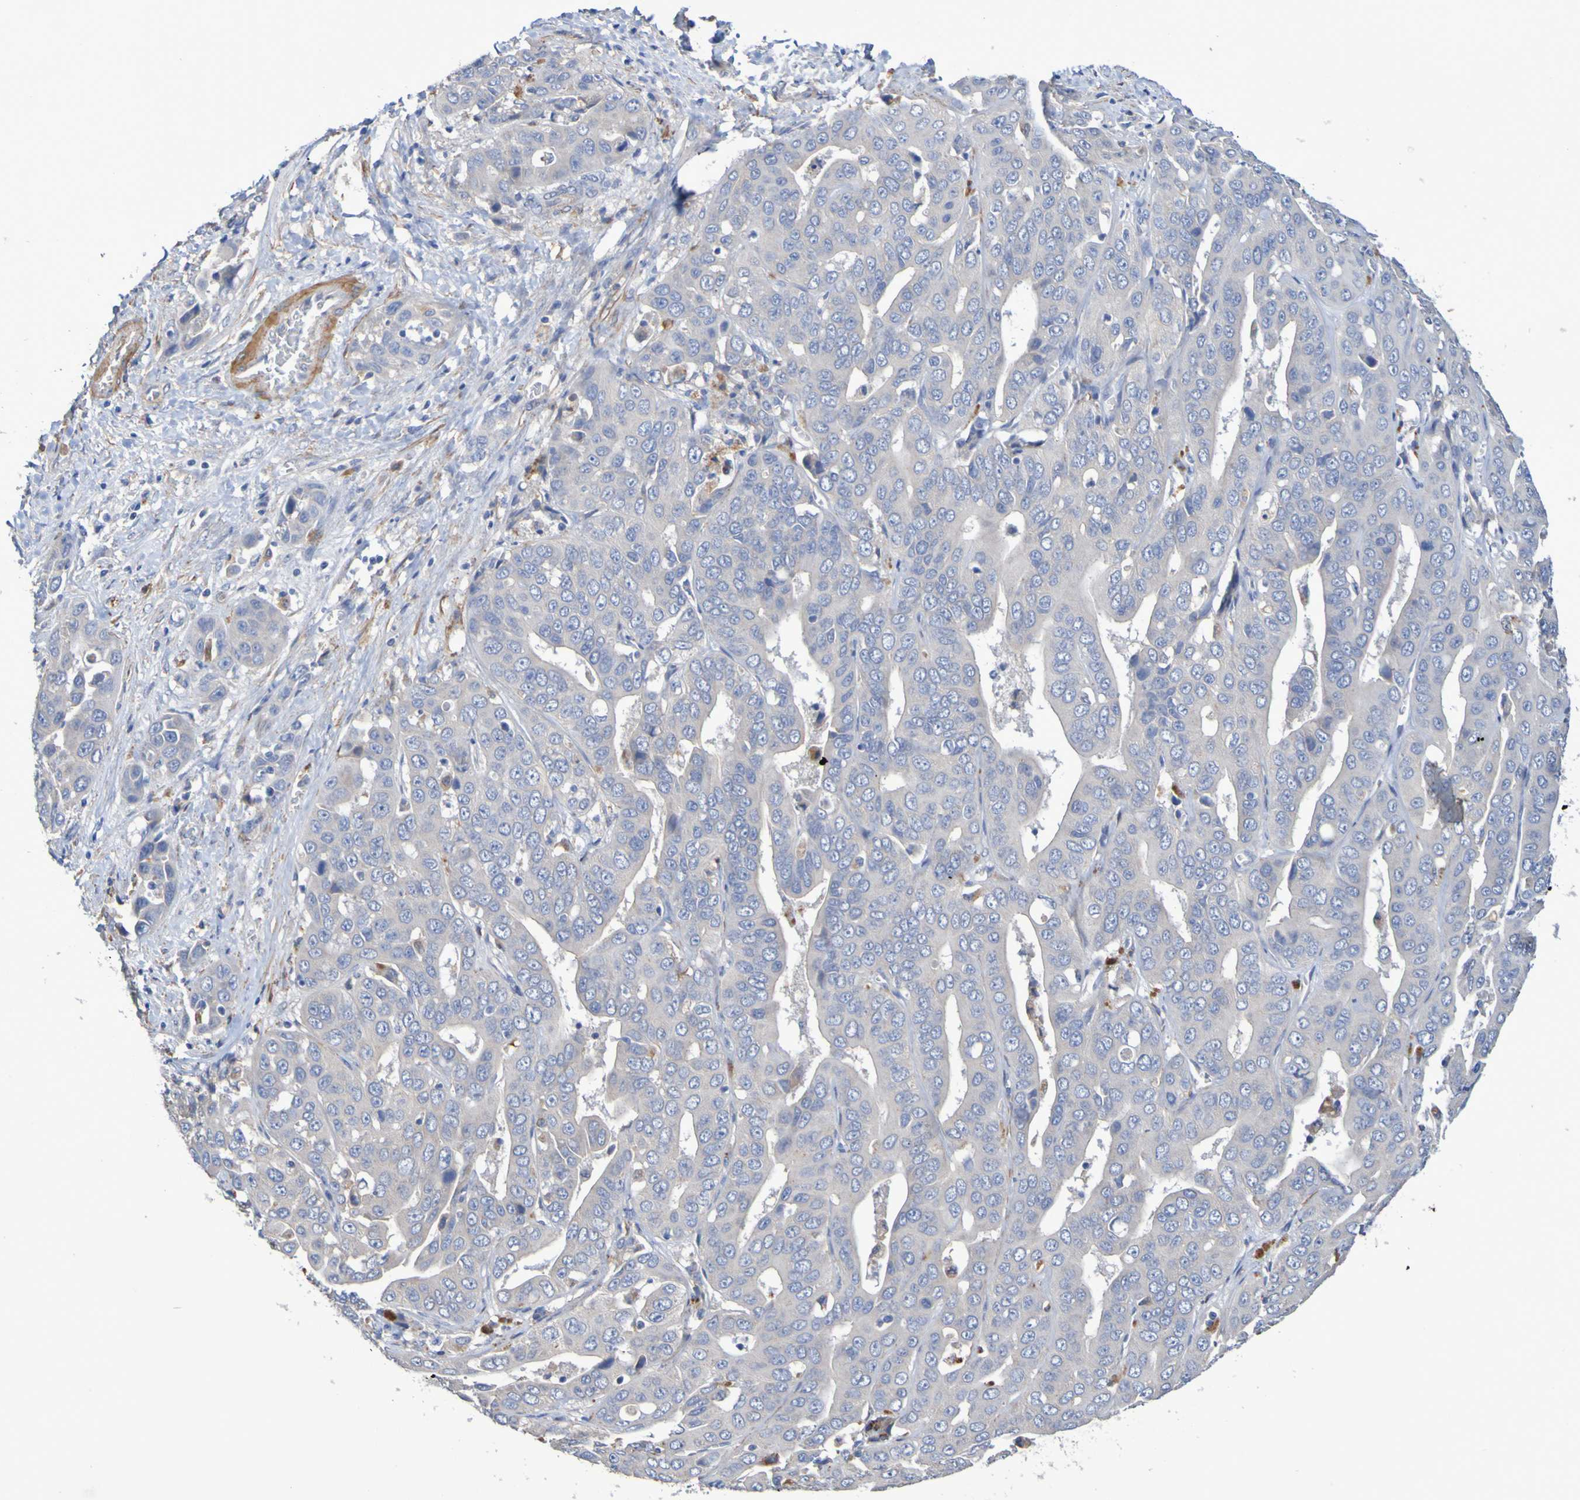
{"staining": {"intensity": "weak", "quantity": ">75%", "location": "cytoplasmic/membranous"}, "tissue": "liver cancer", "cell_type": "Tumor cells", "image_type": "cancer", "snomed": [{"axis": "morphology", "description": "Cholangiocarcinoma"}, {"axis": "topography", "description": "Liver"}], "caption": "Immunohistochemistry of human liver cancer reveals low levels of weak cytoplasmic/membranous positivity in approximately >75% of tumor cells.", "gene": "SRPRB", "patient": {"sex": "female", "age": 52}}